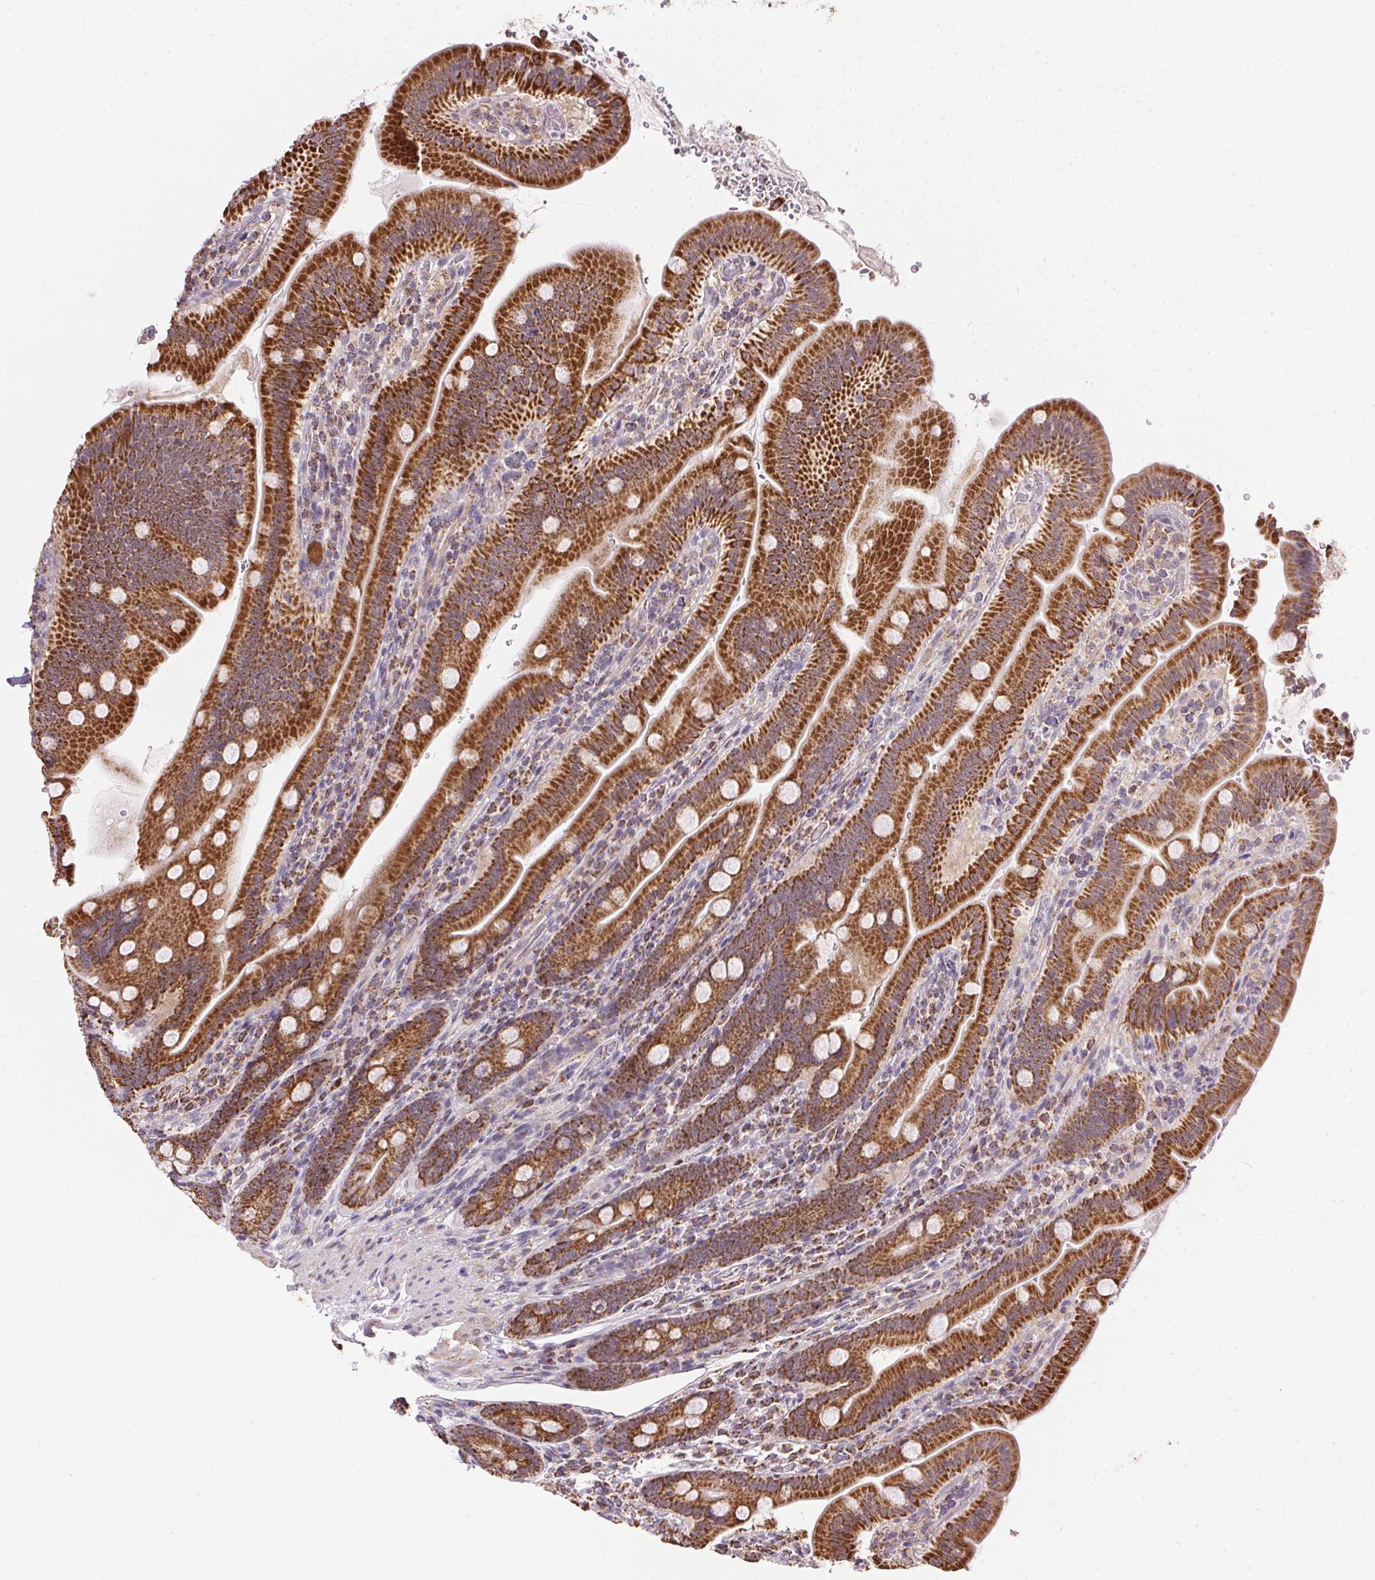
{"staining": {"intensity": "strong", "quantity": ">75%", "location": "cytoplasmic/membranous"}, "tissue": "small intestine", "cell_type": "Glandular cells", "image_type": "normal", "snomed": [{"axis": "morphology", "description": "Normal tissue, NOS"}, {"axis": "topography", "description": "Small intestine"}], "caption": "Immunohistochemistry micrograph of unremarkable human small intestine stained for a protein (brown), which shows high levels of strong cytoplasmic/membranous staining in approximately >75% of glandular cells.", "gene": "MAPK11", "patient": {"sex": "male", "age": 26}}